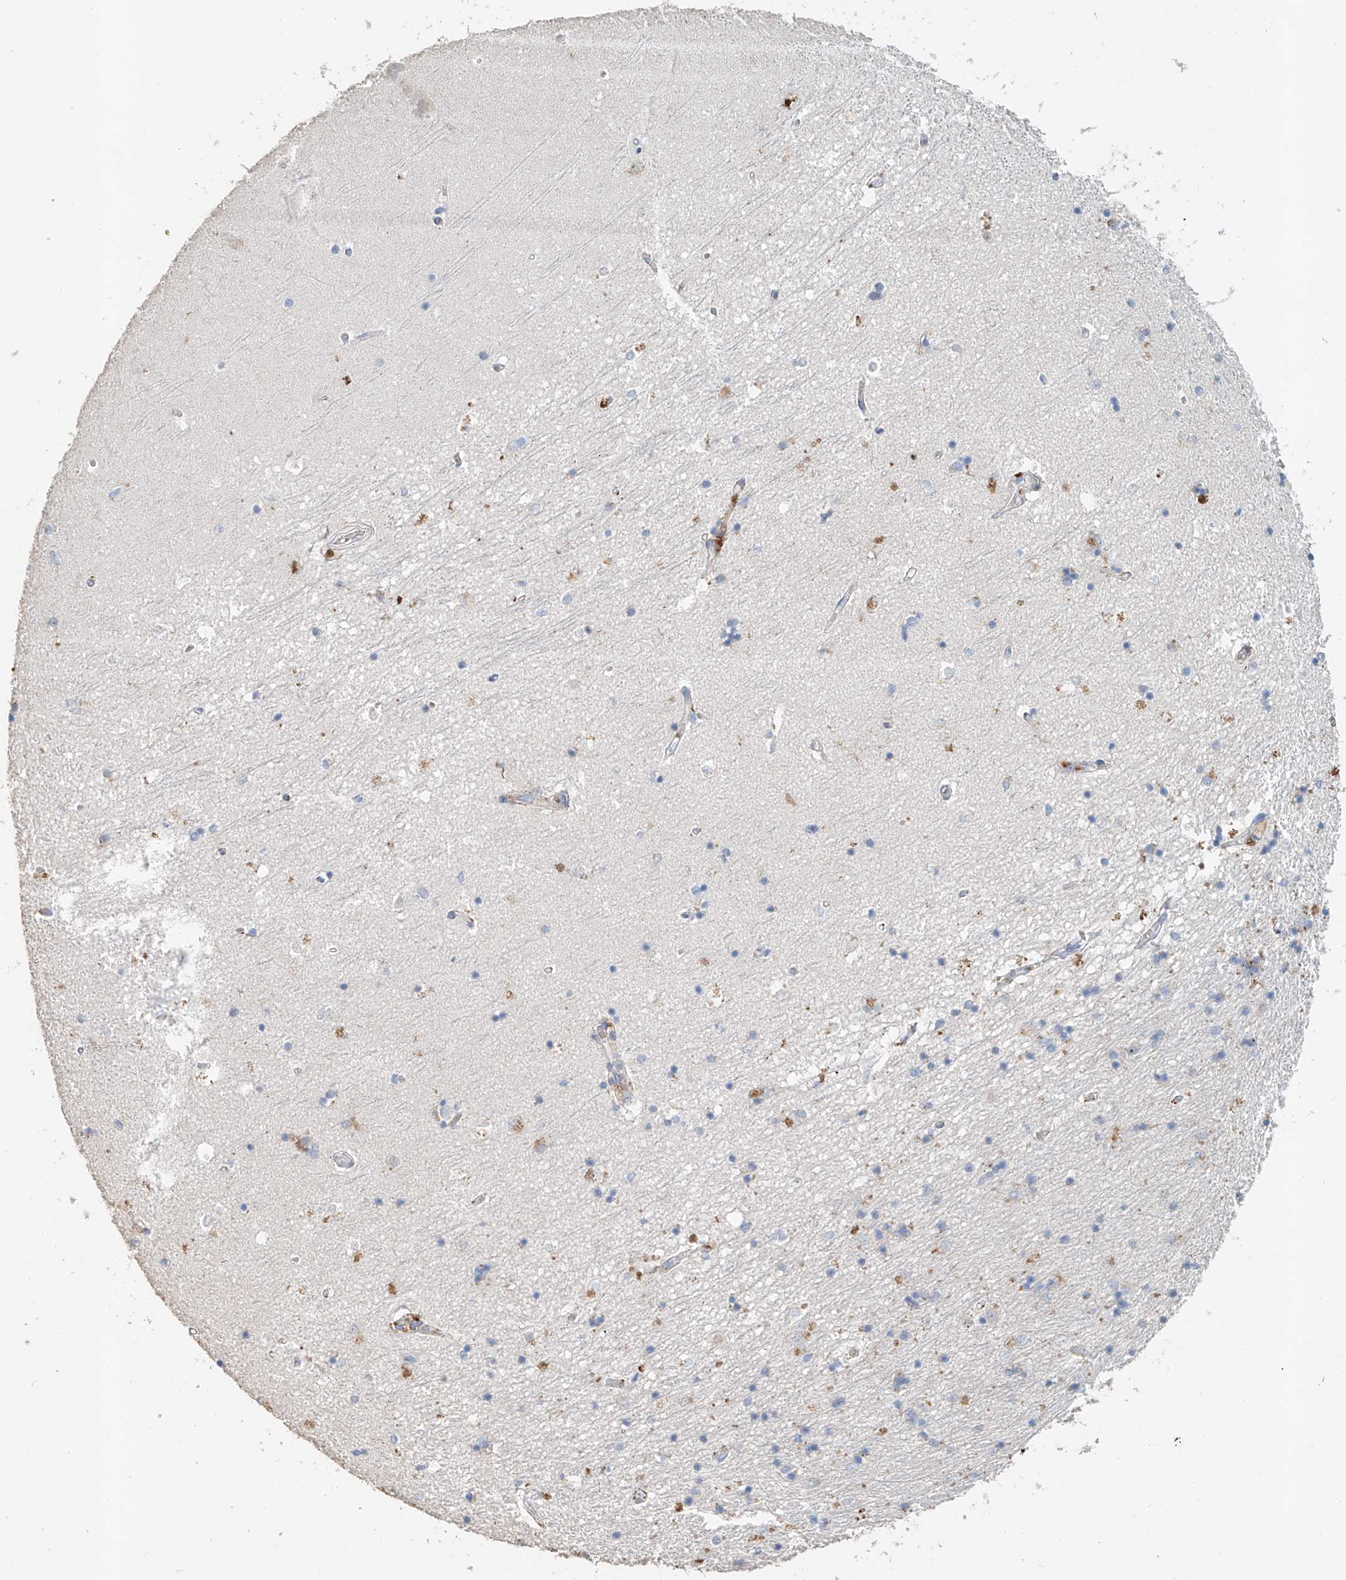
{"staining": {"intensity": "moderate", "quantity": "<25%", "location": "cytoplasmic/membranous"}, "tissue": "hippocampus", "cell_type": "Glial cells", "image_type": "normal", "snomed": [{"axis": "morphology", "description": "Normal tissue, NOS"}, {"axis": "topography", "description": "Hippocampus"}], "caption": "Immunohistochemical staining of normal human hippocampus displays <25% levels of moderate cytoplasmic/membranous protein positivity in approximately <25% of glial cells. Using DAB (3,3'-diaminobenzidine) (brown) and hematoxylin (blue) stains, captured at high magnification using brightfield microscopy.", "gene": "TRIM47", "patient": {"sex": "male", "age": 45}}